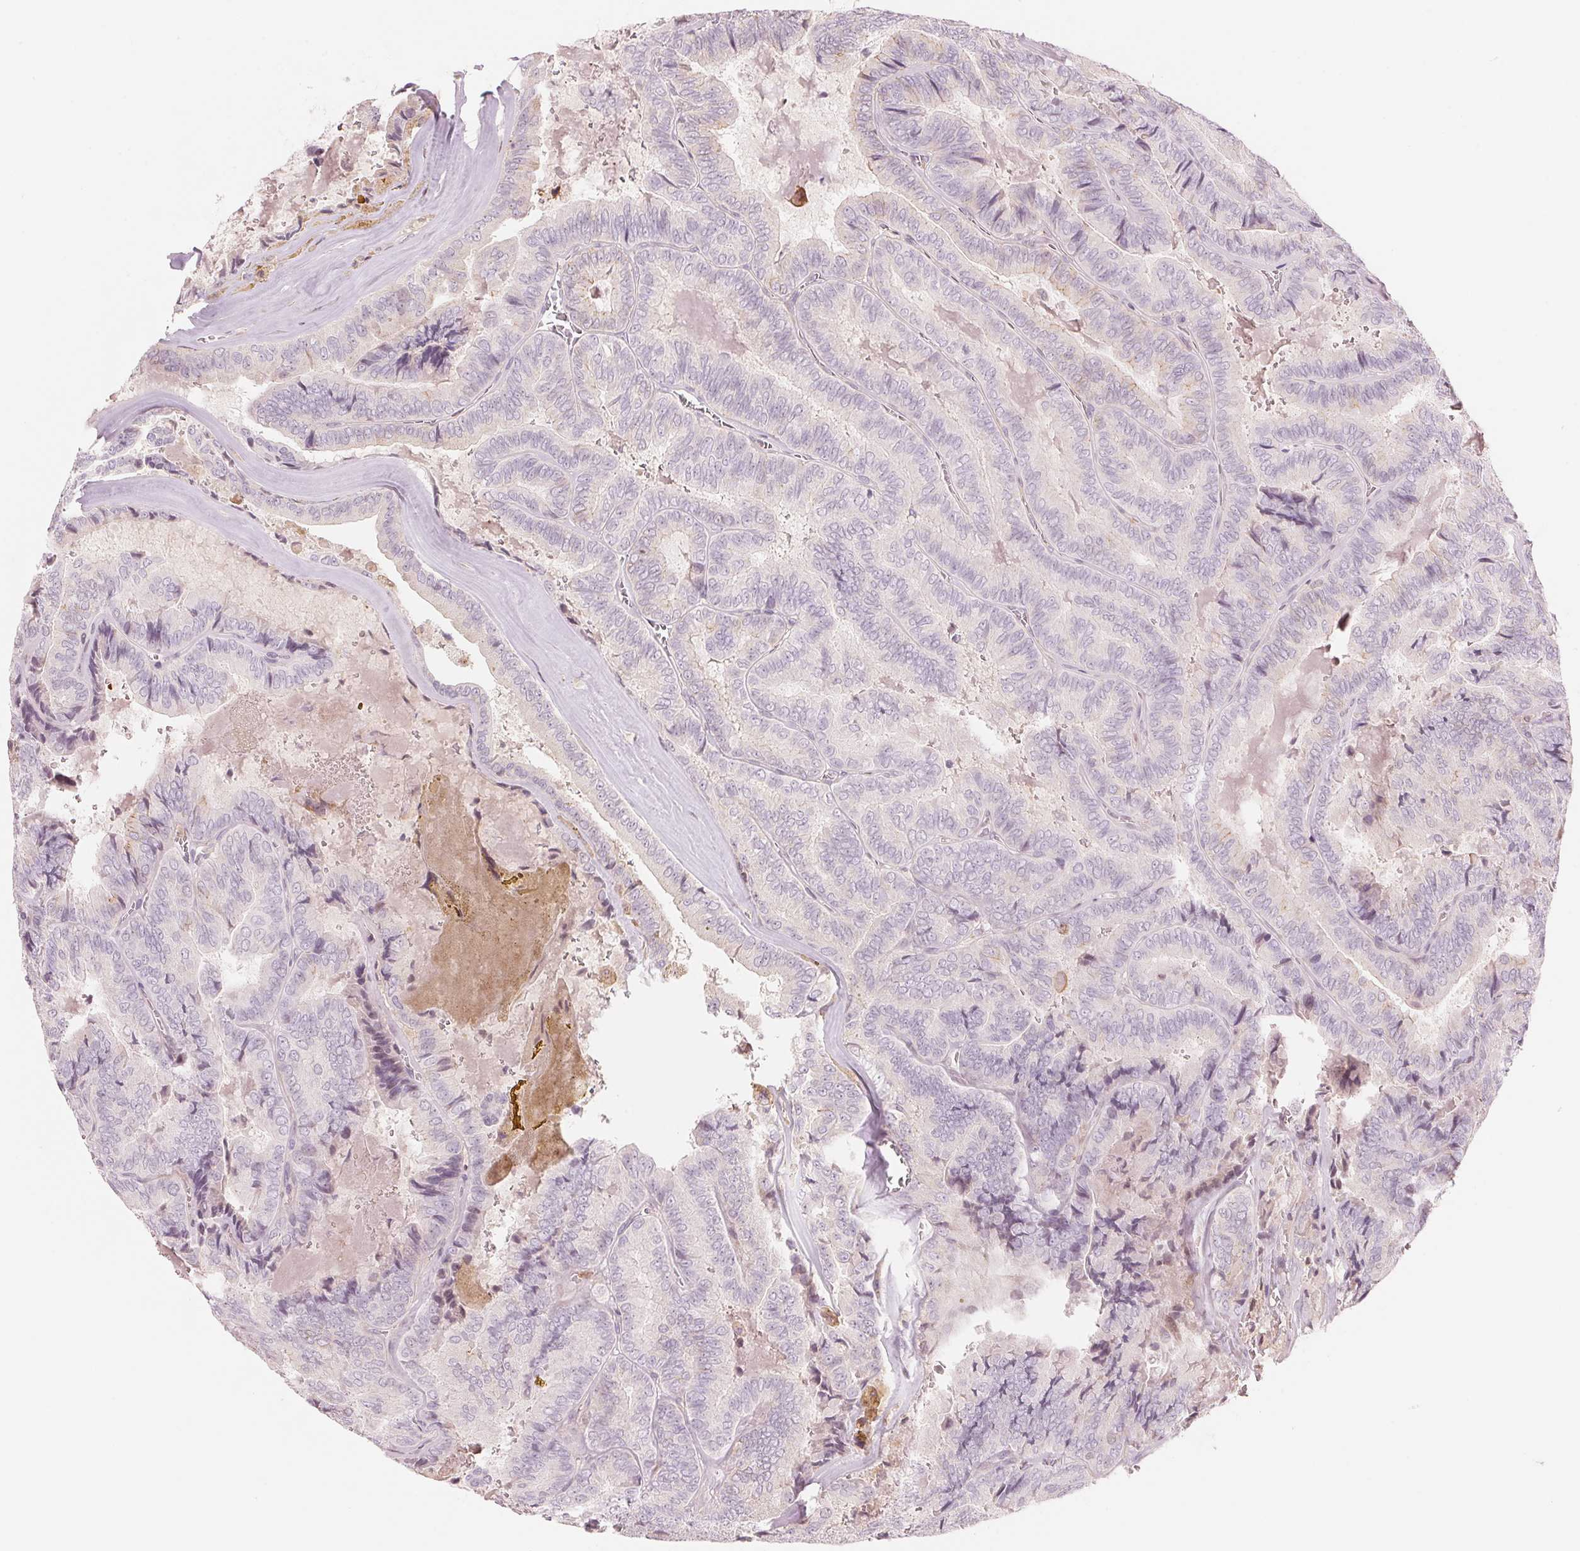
{"staining": {"intensity": "negative", "quantity": "none", "location": "none"}, "tissue": "thyroid cancer", "cell_type": "Tumor cells", "image_type": "cancer", "snomed": [{"axis": "morphology", "description": "Papillary adenocarcinoma, NOS"}, {"axis": "topography", "description": "Thyroid gland"}], "caption": "Papillary adenocarcinoma (thyroid) was stained to show a protein in brown. There is no significant staining in tumor cells.", "gene": "SLC17A4", "patient": {"sex": "female", "age": 75}}